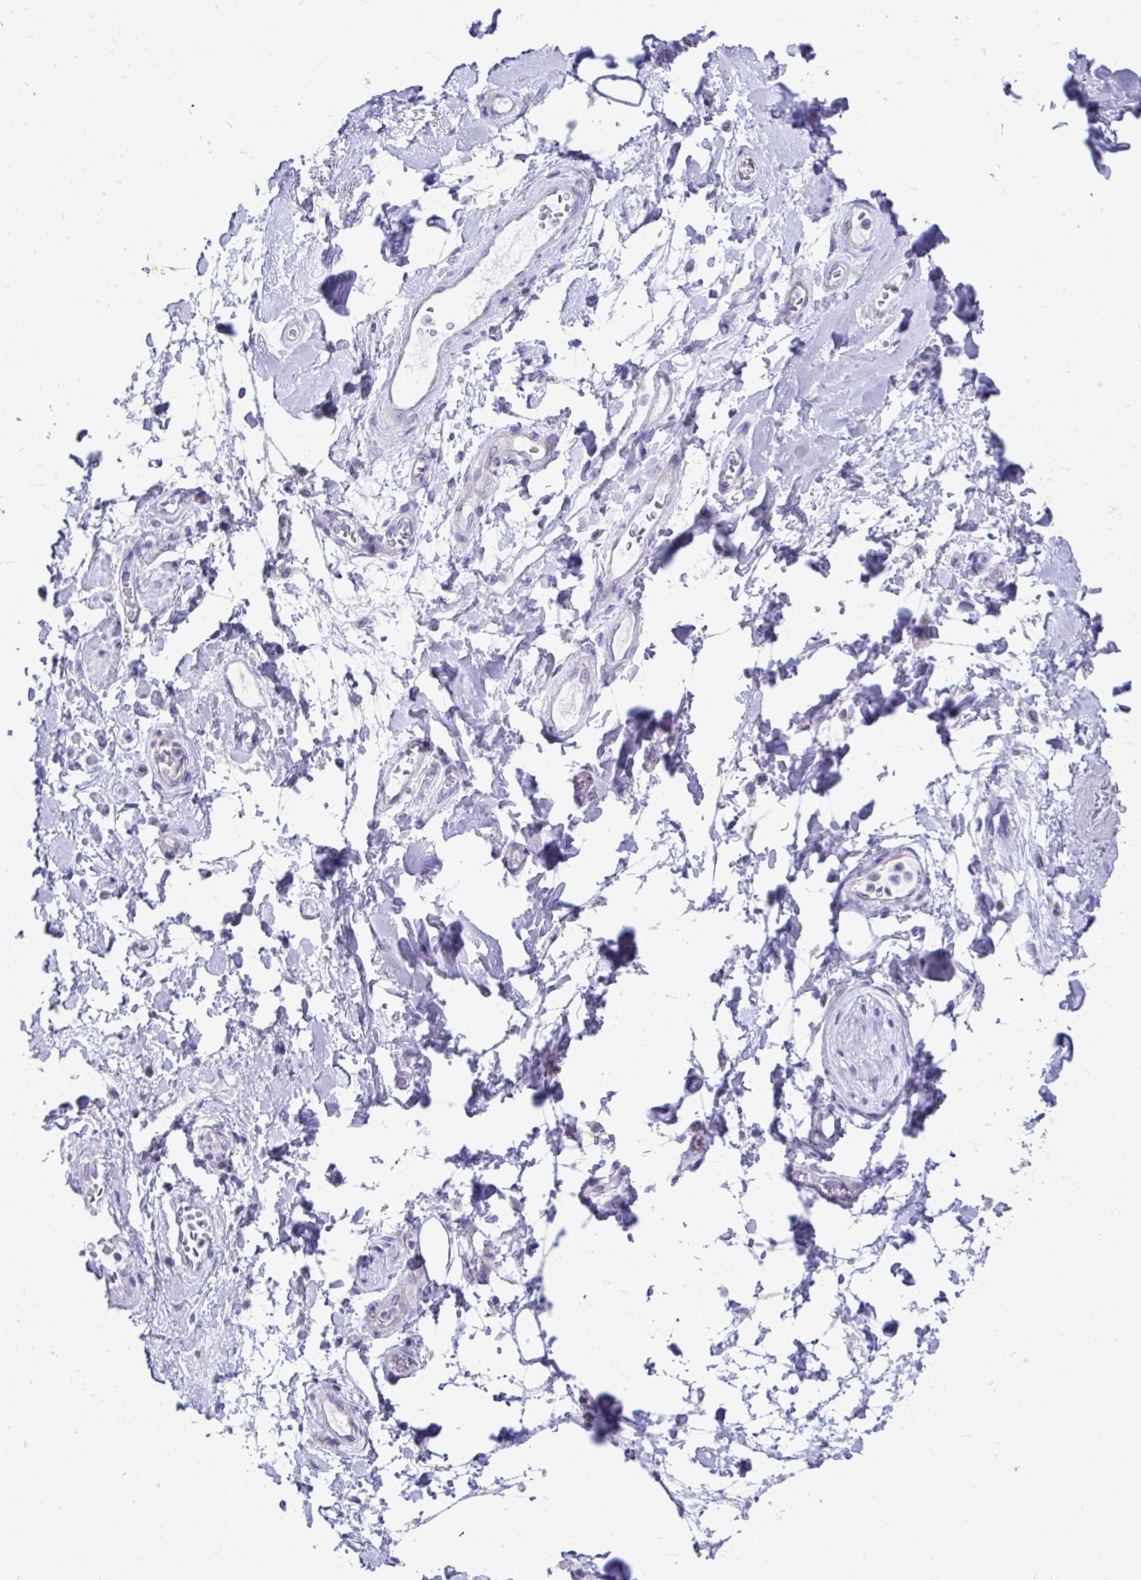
{"staining": {"intensity": "negative", "quantity": "none", "location": "none"}, "tissue": "adipose tissue", "cell_type": "Adipocytes", "image_type": "normal", "snomed": [{"axis": "morphology", "description": "Normal tissue, NOS"}, {"axis": "topography", "description": "Urinary bladder"}, {"axis": "topography", "description": "Peripheral nerve tissue"}], "caption": "Immunohistochemistry of unremarkable human adipose tissue demonstrates no positivity in adipocytes.", "gene": "C19orf81", "patient": {"sex": "female", "age": 60}}